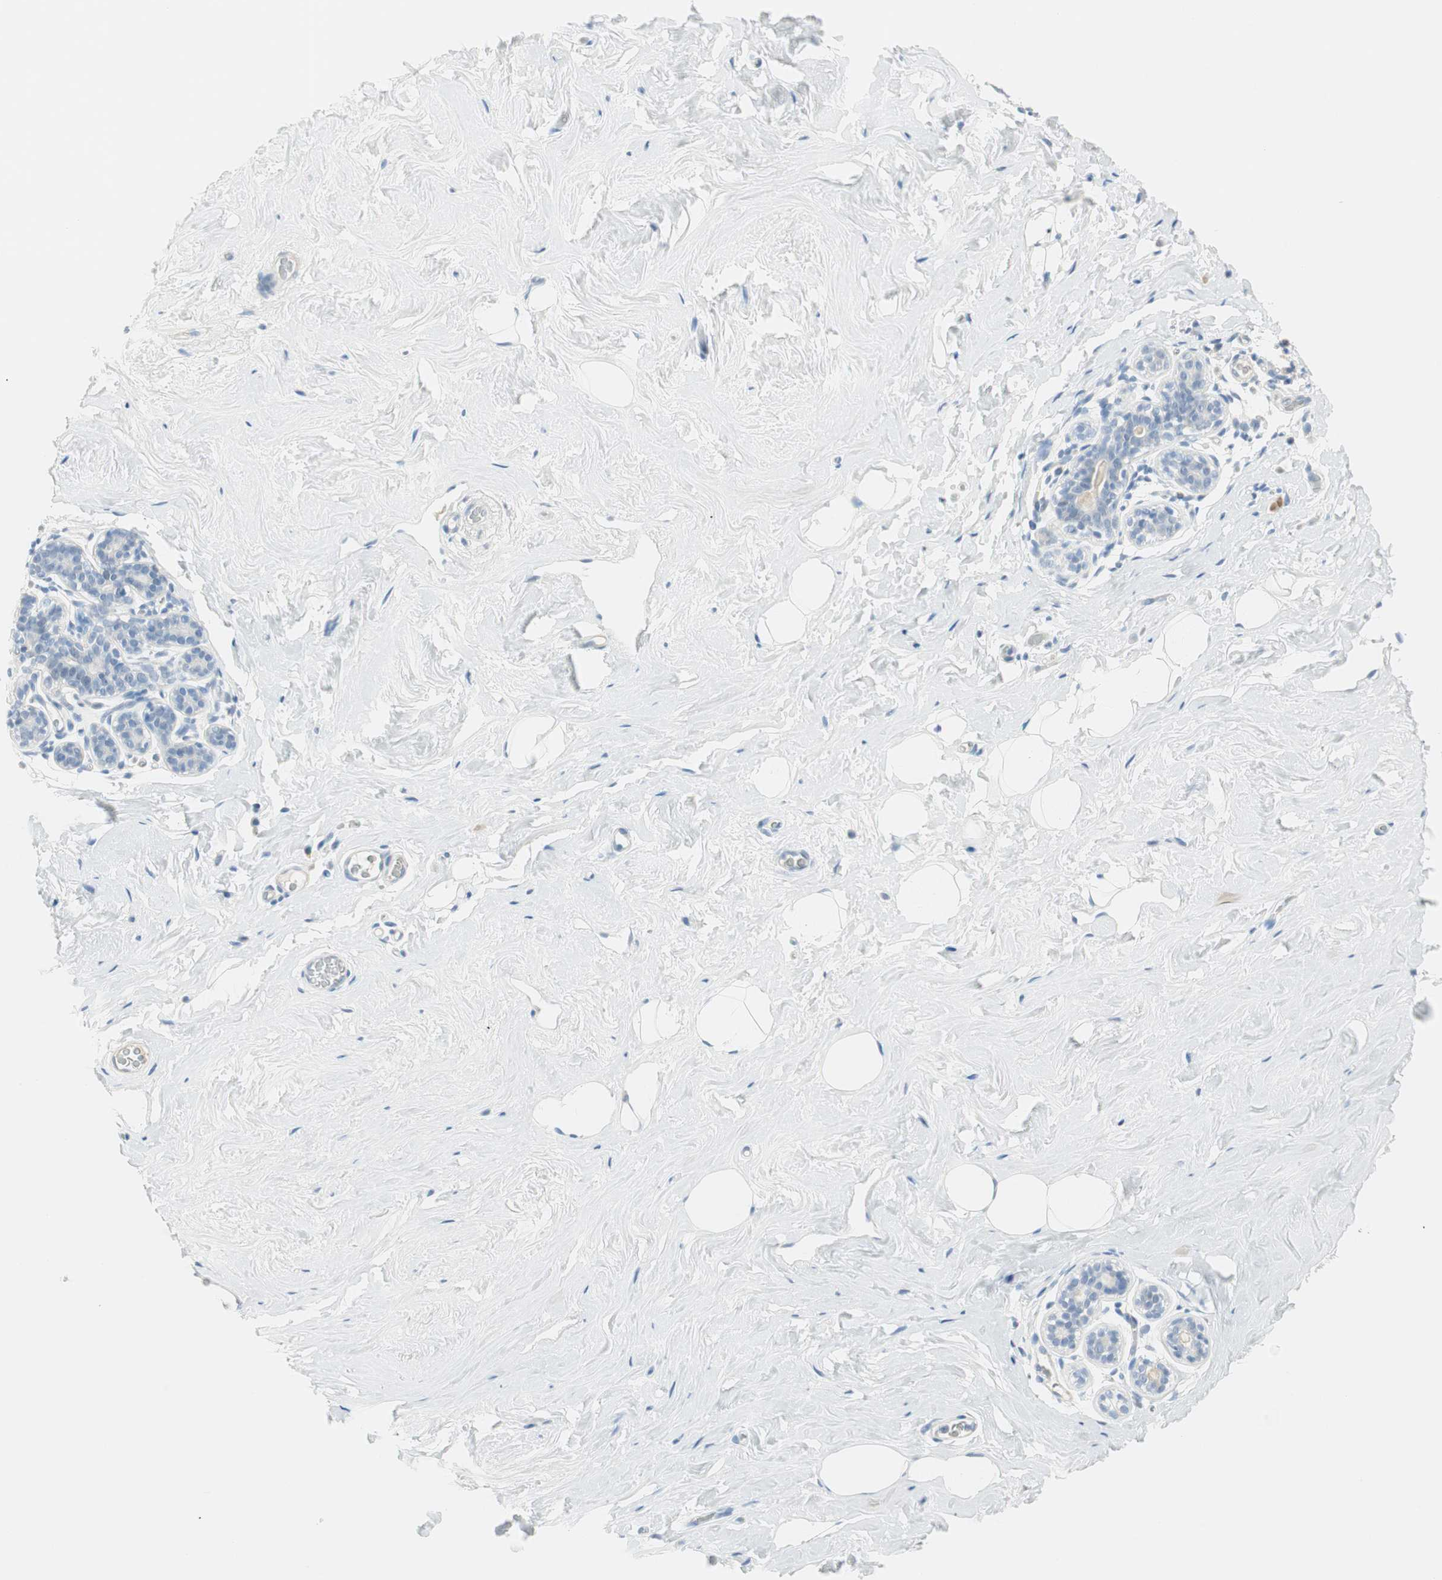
{"staining": {"intensity": "negative", "quantity": "none", "location": "none"}, "tissue": "breast", "cell_type": "Adipocytes", "image_type": "normal", "snomed": [{"axis": "morphology", "description": "Normal tissue, NOS"}, {"axis": "topography", "description": "Breast"}], "caption": "Immunohistochemical staining of benign human breast shows no significant positivity in adipocytes. (IHC, brightfield microscopy, high magnification).", "gene": "MLLT10", "patient": {"sex": "female", "age": 75}}